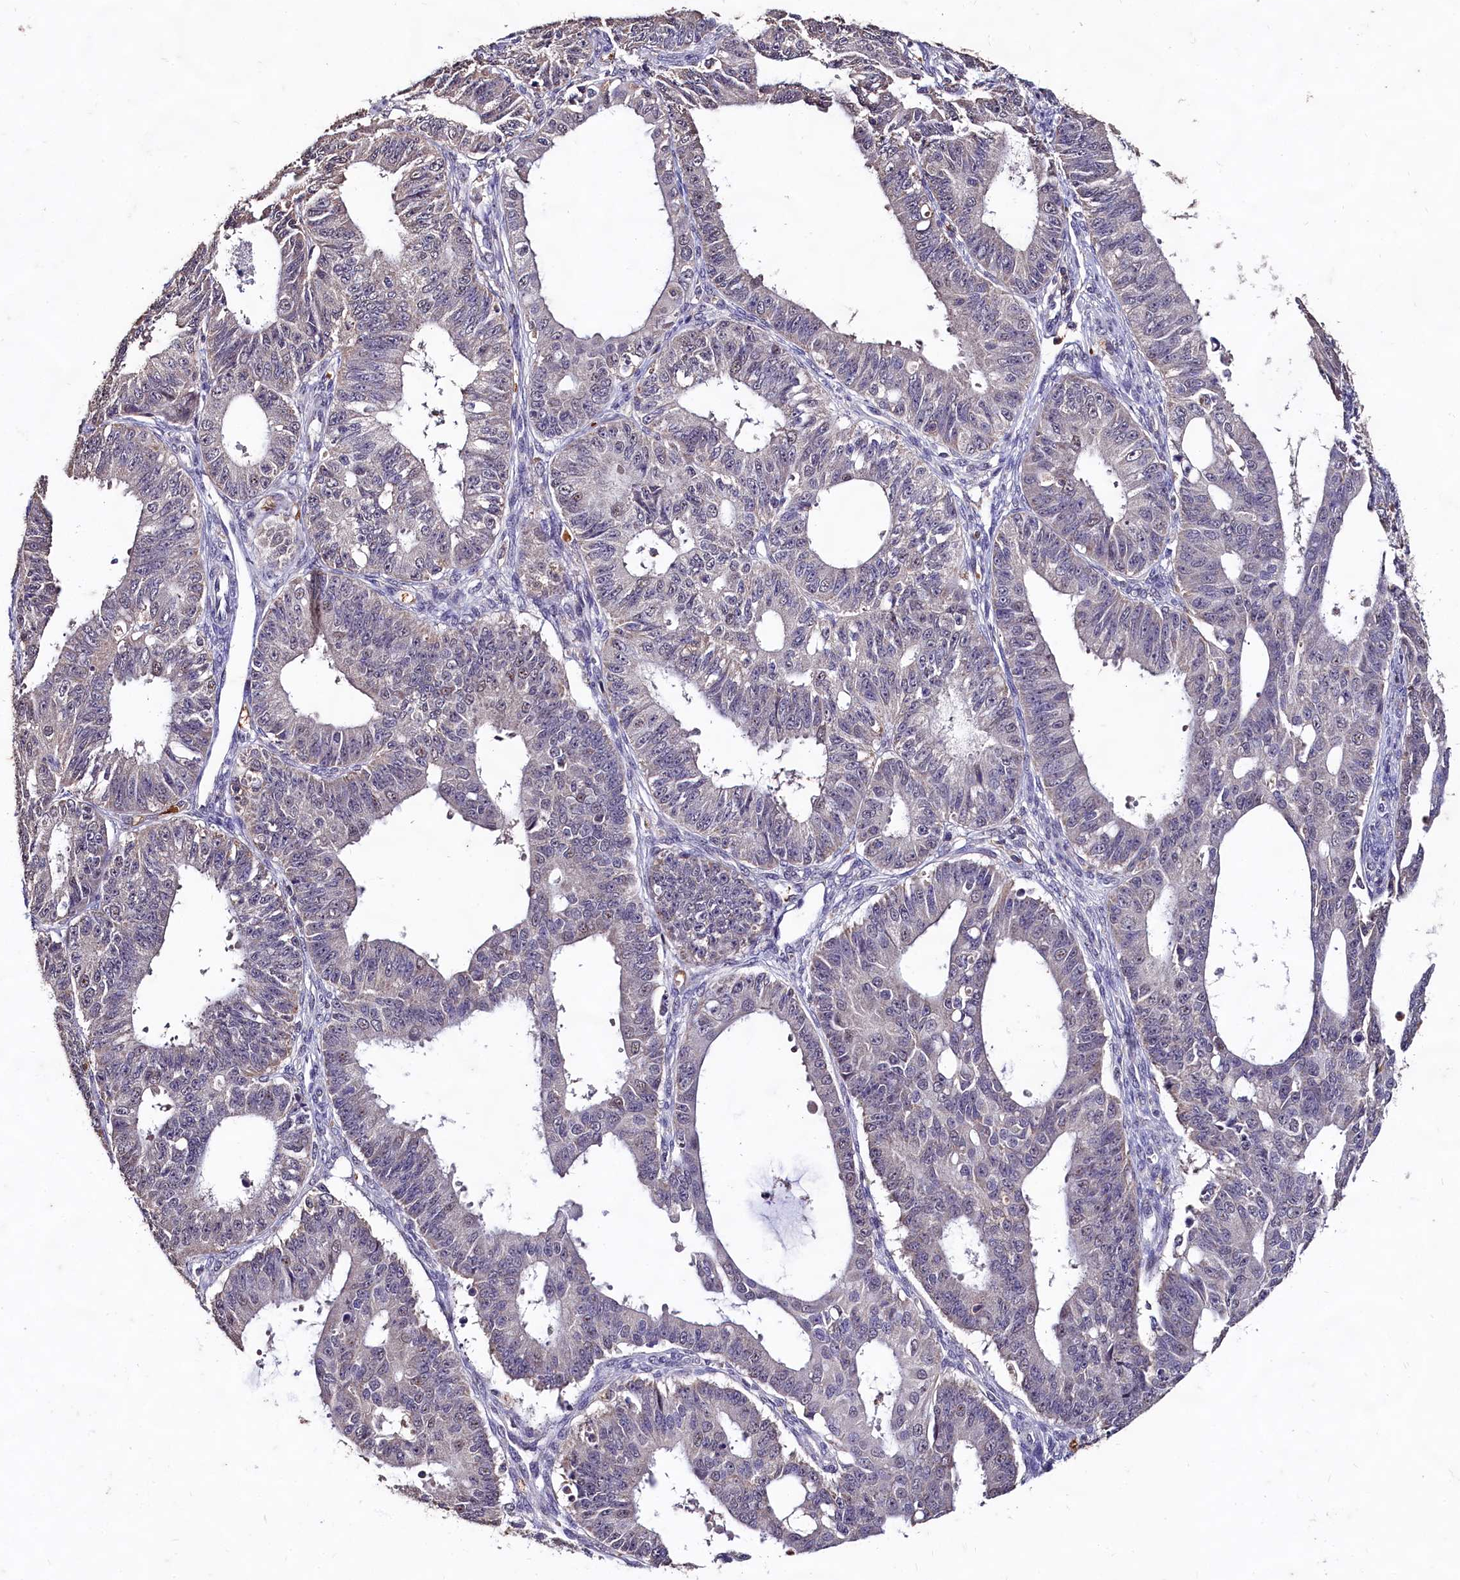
{"staining": {"intensity": "negative", "quantity": "none", "location": "none"}, "tissue": "ovarian cancer", "cell_type": "Tumor cells", "image_type": "cancer", "snomed": [{"axis": "morphology", "description": "Carcinoma, endometroid"}, {"axis": "topography", "description": "Appendix"}, {"axis": "topography", "description": "Ovary"}], "caption": "The image exhibits no significant staining in tumor cells of ovarian endometroid carcinoma. (DAB immunohistochemistry, high magnification).", "gene": "CSTPP1", "patient": {"sex": "female", "age": 42}}